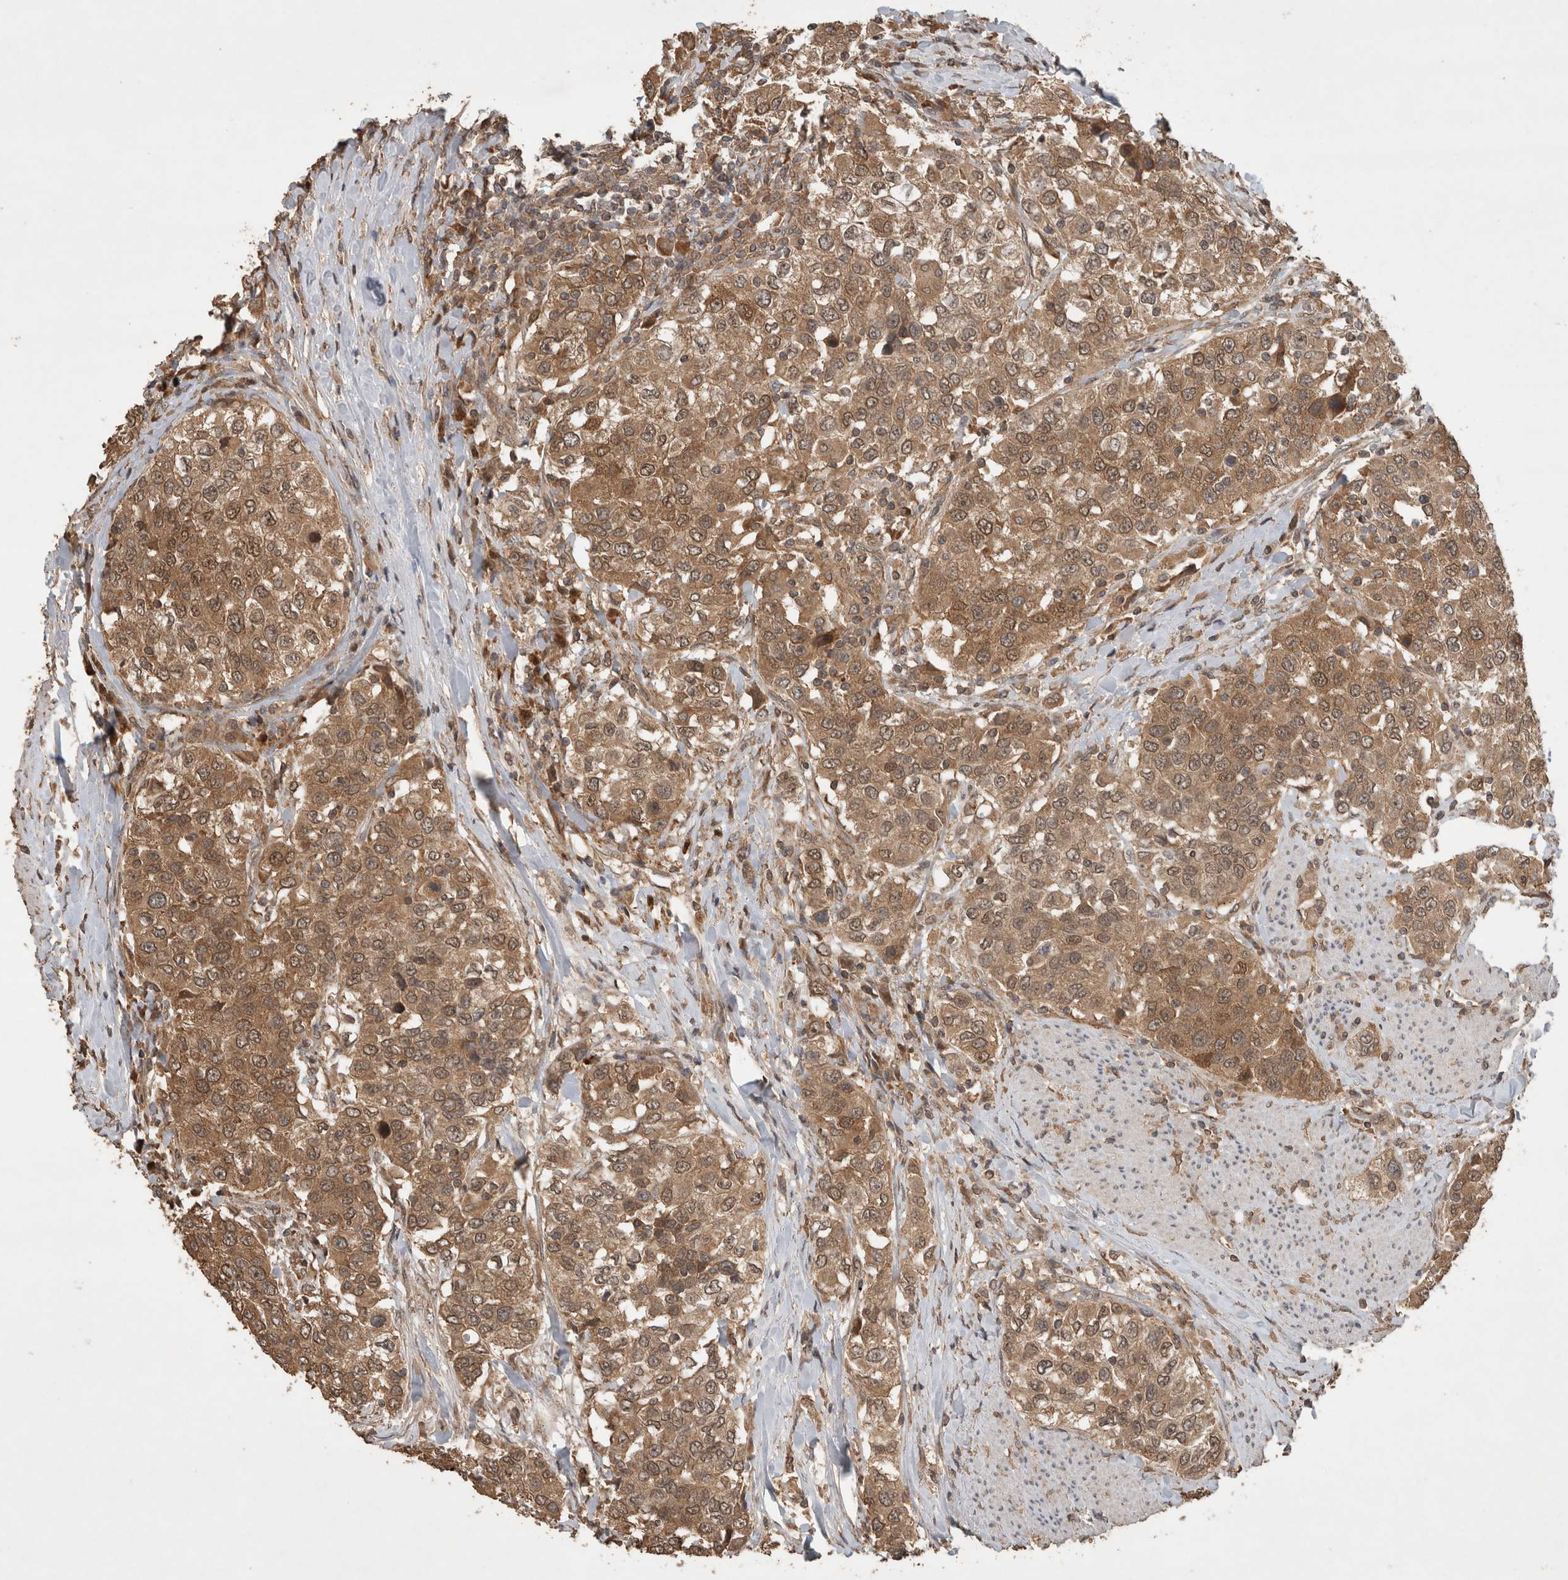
{"staining": {"intensity": "moderate", "quantity": ">75%", "location": "cytoplasmic/membranous,nuclear"}, "tissue": "urothelial cancer", "cell_type": "Tumor cells", "image_type": "cancer", "snomed": [{"axis": "morphology", "description": "Urothelial carcinoma, High grade"}, {"axis": "topography", "description": "Urinary bladder"}], "caption": "Protein expression by immunohistochemistry exhibits moderate cytoplasmic/membranous and nuclear positivity in approximately >75% of tumor cells in urothelial cancer.", "gene": "OTUD7B", "patient": {"sex": "female", "age": 80}}